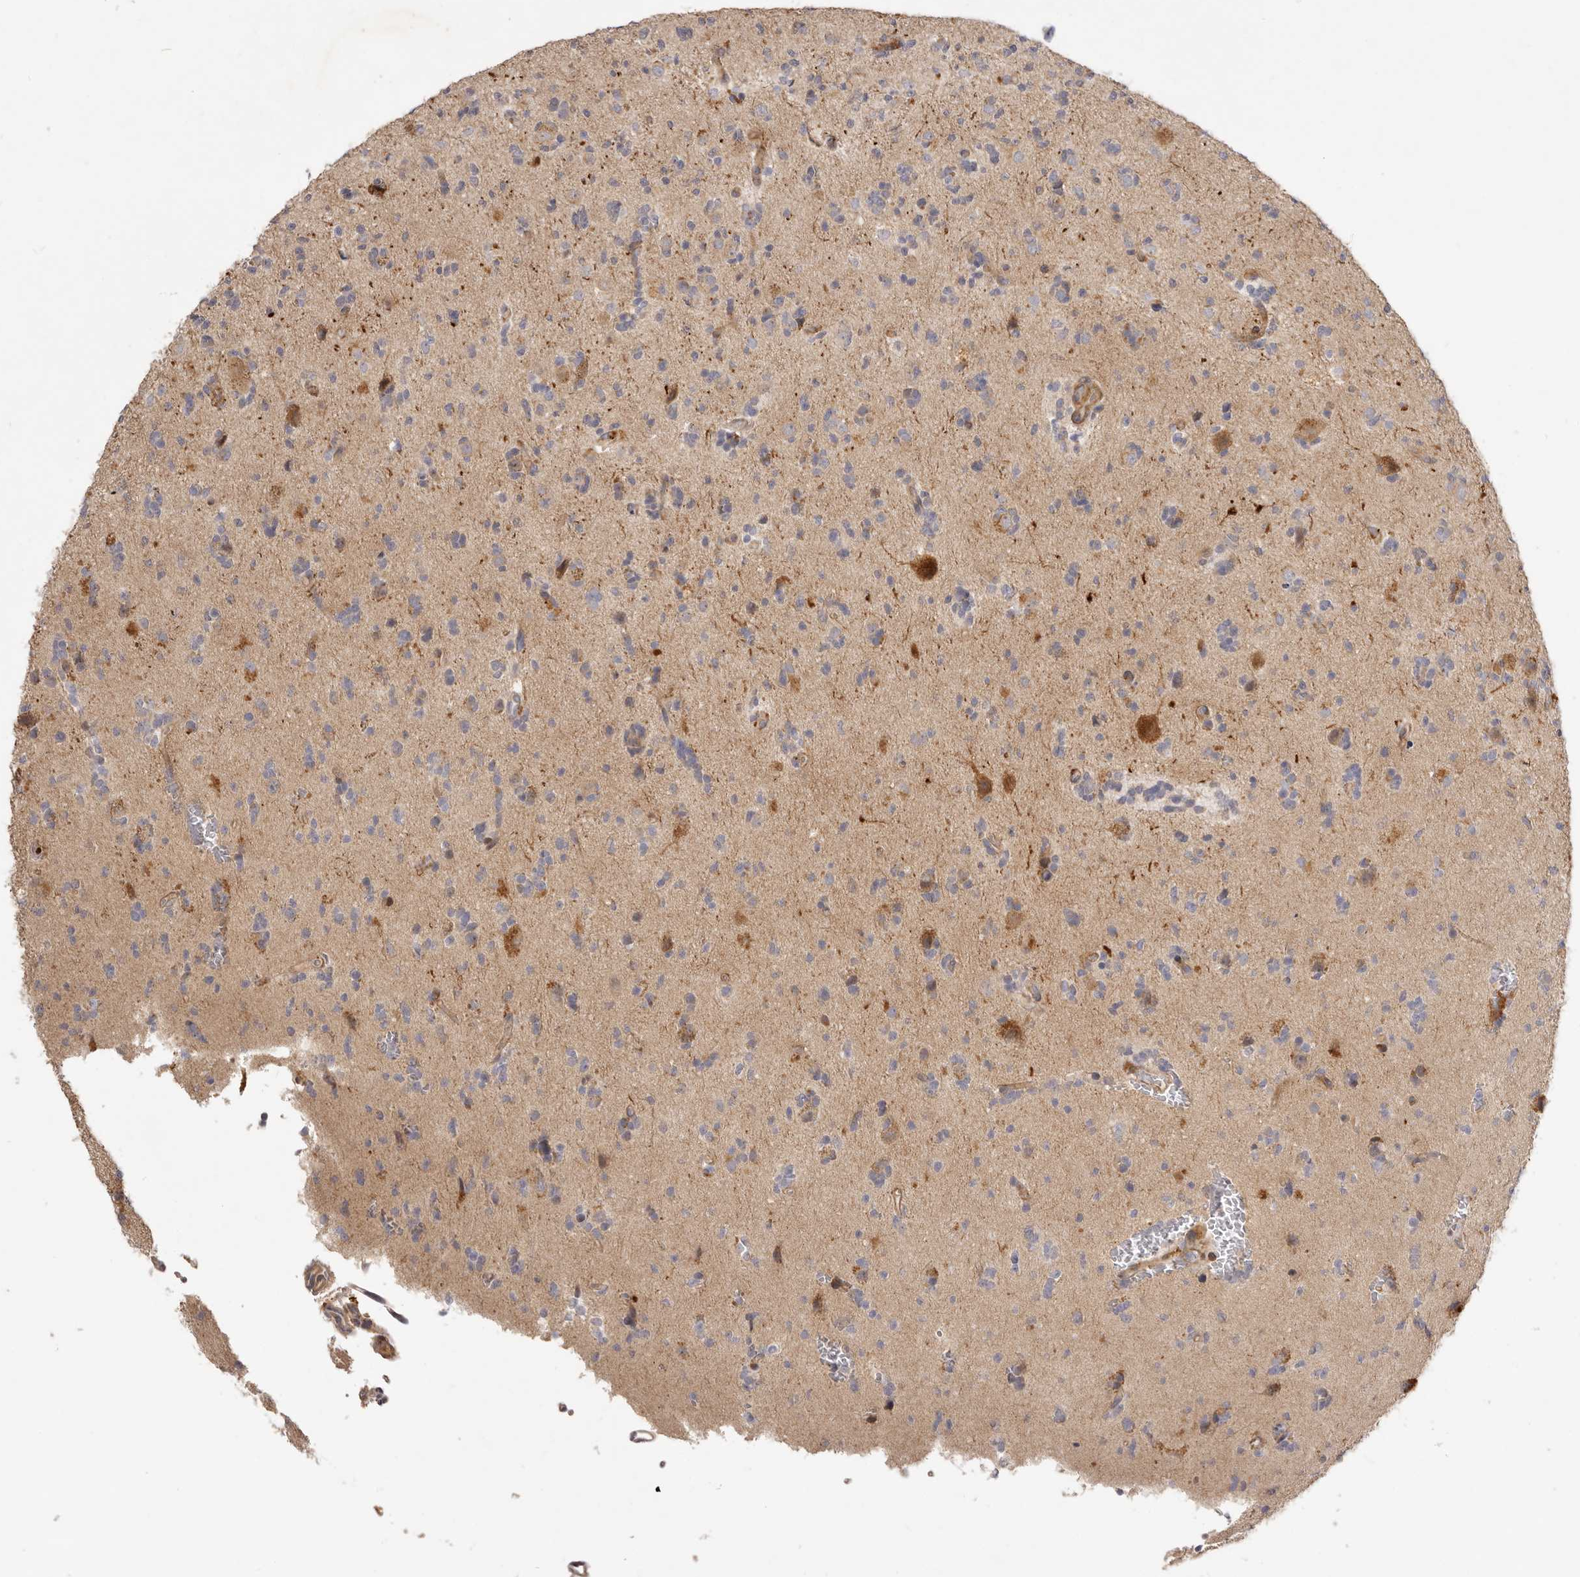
{"staining": {"intensity": "negative", "quantity": "none", "location": "none"}, "tissue": "glioma", "cell_type": "Tumor cells", "image_type": "cancer", "snomed": [{"axis": "morphology", "description": "Glioma, malignant, High grade"}, {"axis": "topography", "description": "Brain"}], "caption": "A high-resolution histopathology image shows immunohistochemistry staining of glioma, which demonstrates no significant positivity in tumor cells.", "gene": "ADAMTS9", "patient": {"sex": "female", "age": 62}}